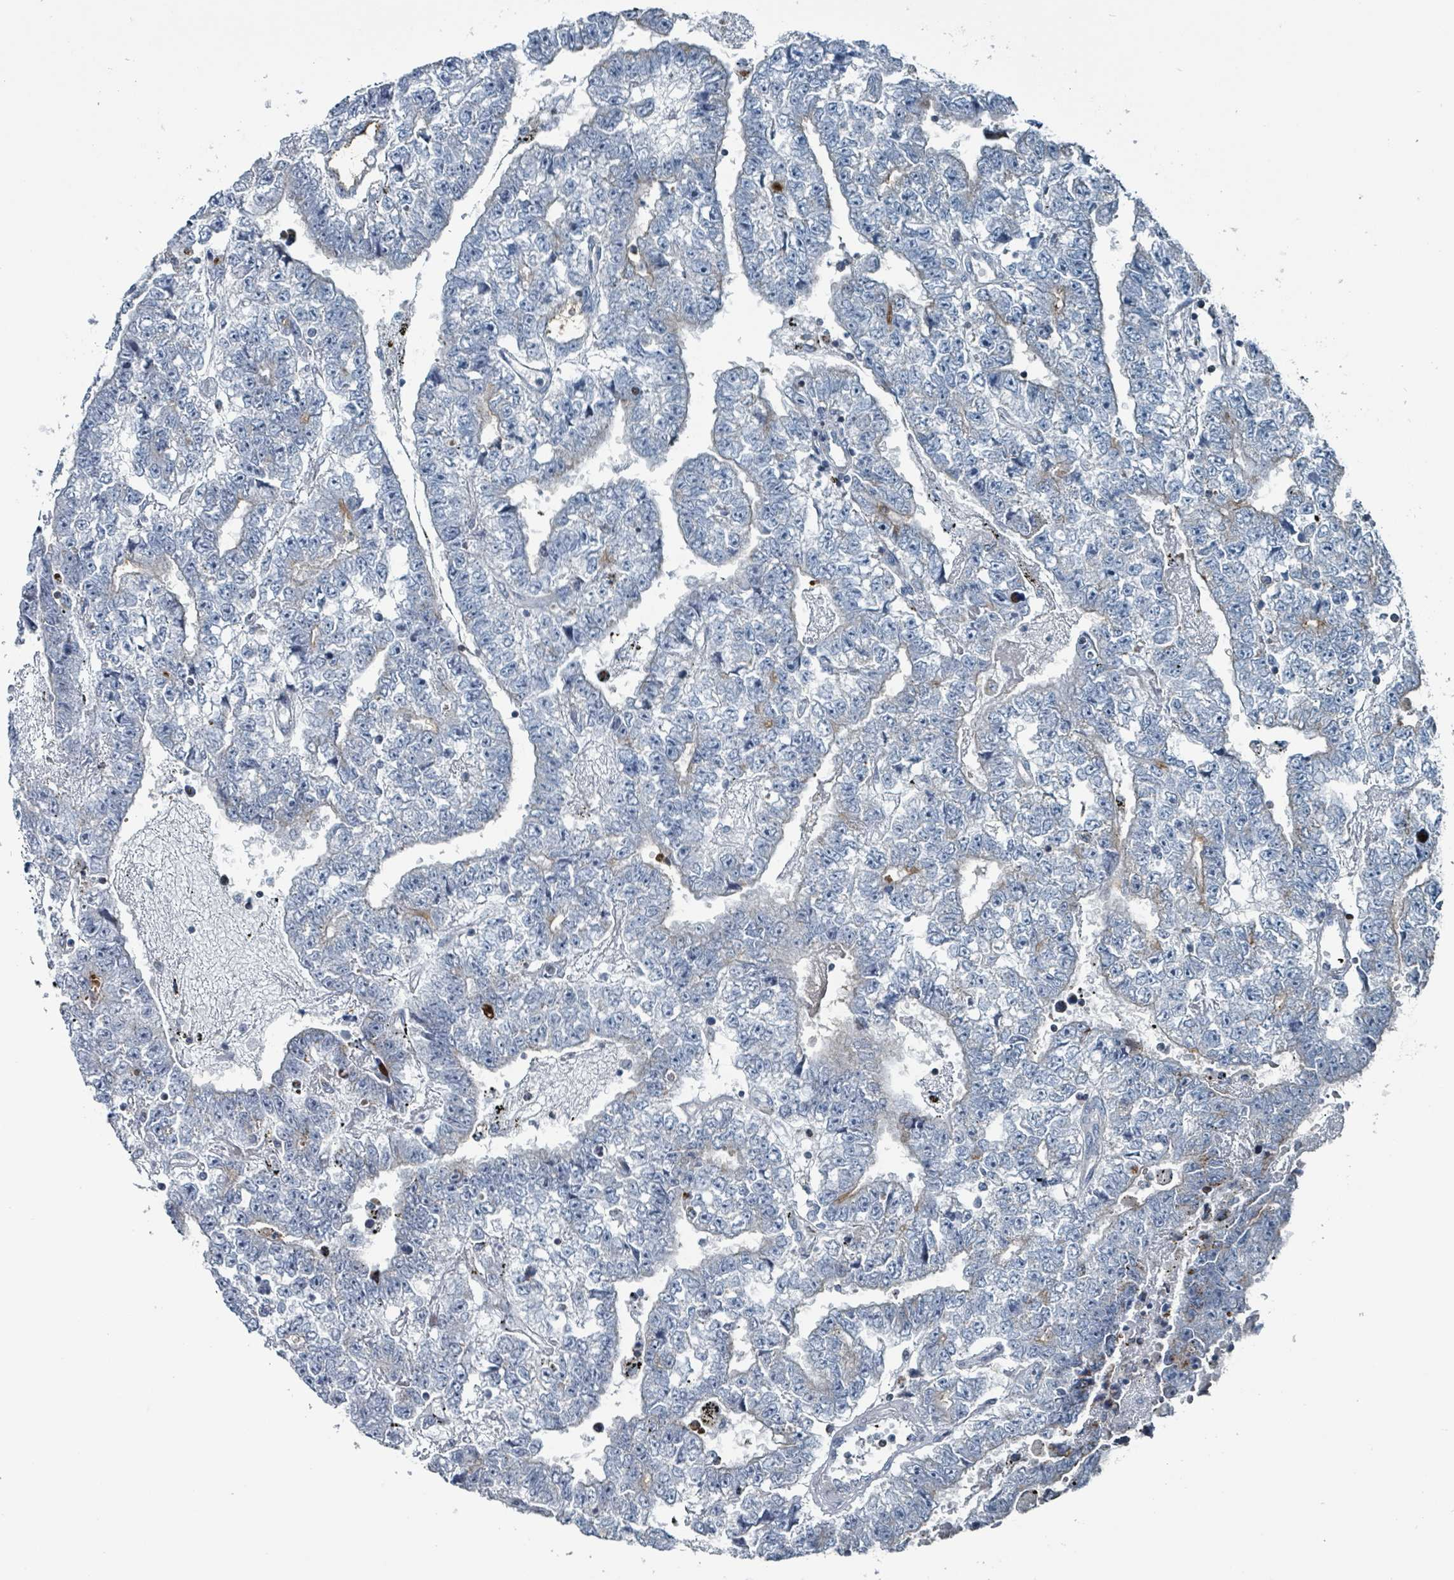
{"staining": {"intensity": "weak", "quantity": "<25%", "location": "cytoplasmic/membranous"}, "tissue": "testis cancer", "cell_type": "Tumor cells", "image_type": "cancer", "snomed": [{"axis": "morphology", "description": "Carcinoma, Embryonal, NOS"}, {"axis": "topography", "description": "Testis"}], "caption": "A photomicrograph of testis embryonal carcinoma stained for a protein reveals no brown staining in tumor cells.", "gene": "ABHD18", "patient": {"sex": "male", "age": 25}}